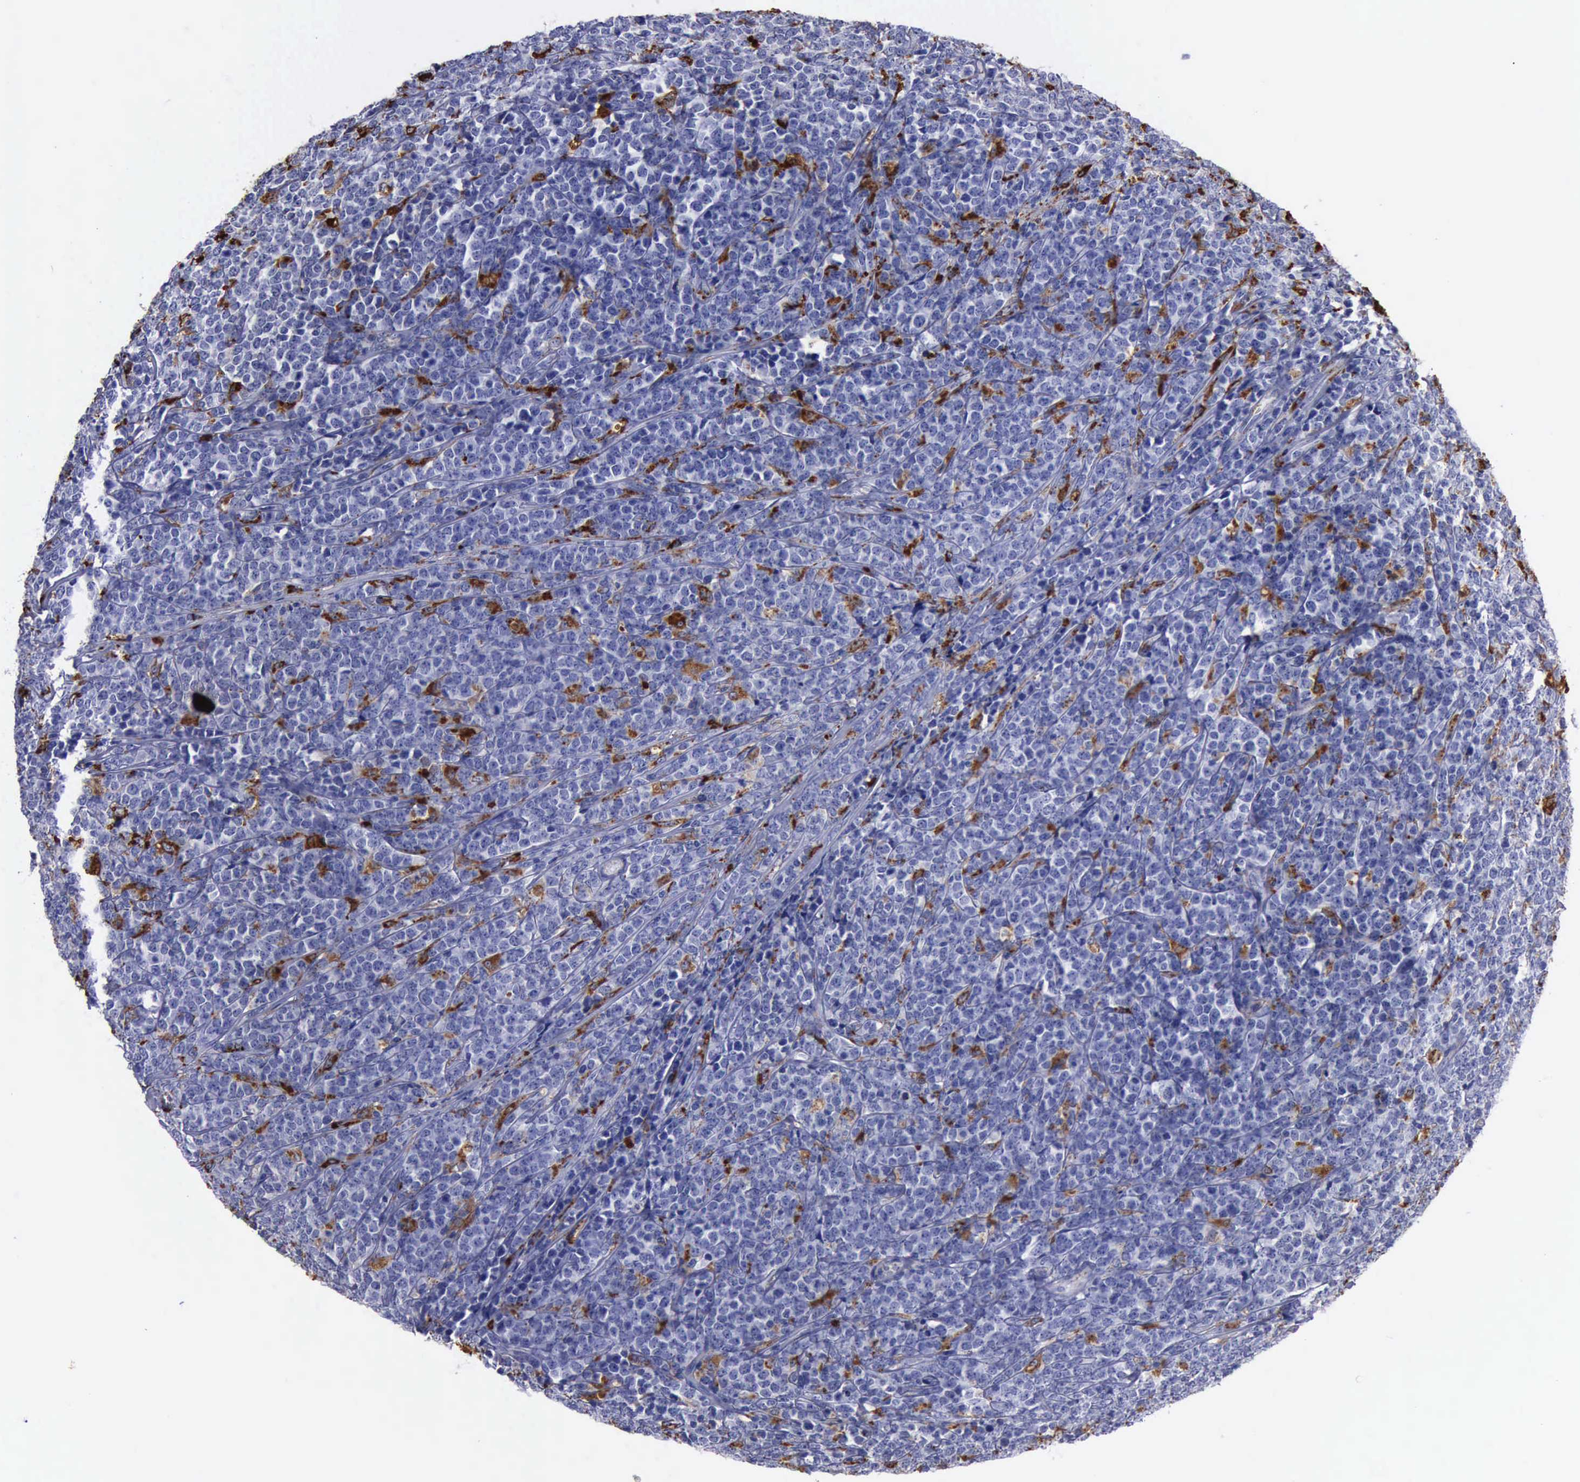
{"staining": {"intensity": "strong", "quantity": "<25%", "location": "cytoplasmic/membranous"}, "tissue": "lymphoma", "cell_type": "Tumor cells", "image_type": "cancer", "snomed": [{"axis": "morphology", "description": "Malignant lymphoma, non-Hodgkin's type, High grade"}, {"axis": "topography", "description": "Small intestine"}, {"axis": "topography", "description": "Colon"}], "caption": "Immunohistochemistry (IHC) photomicrograph of neoplastic tissue: human lymphoma stained using IHC reveals medium levels of strong protein expression localized specifically in the cytoplasmic/membranous of tumor cells, appearing as a cytoplasmic/membranous brown color.", "gene": "CTSD", "patient": {"sex": "male", "age": 8}}